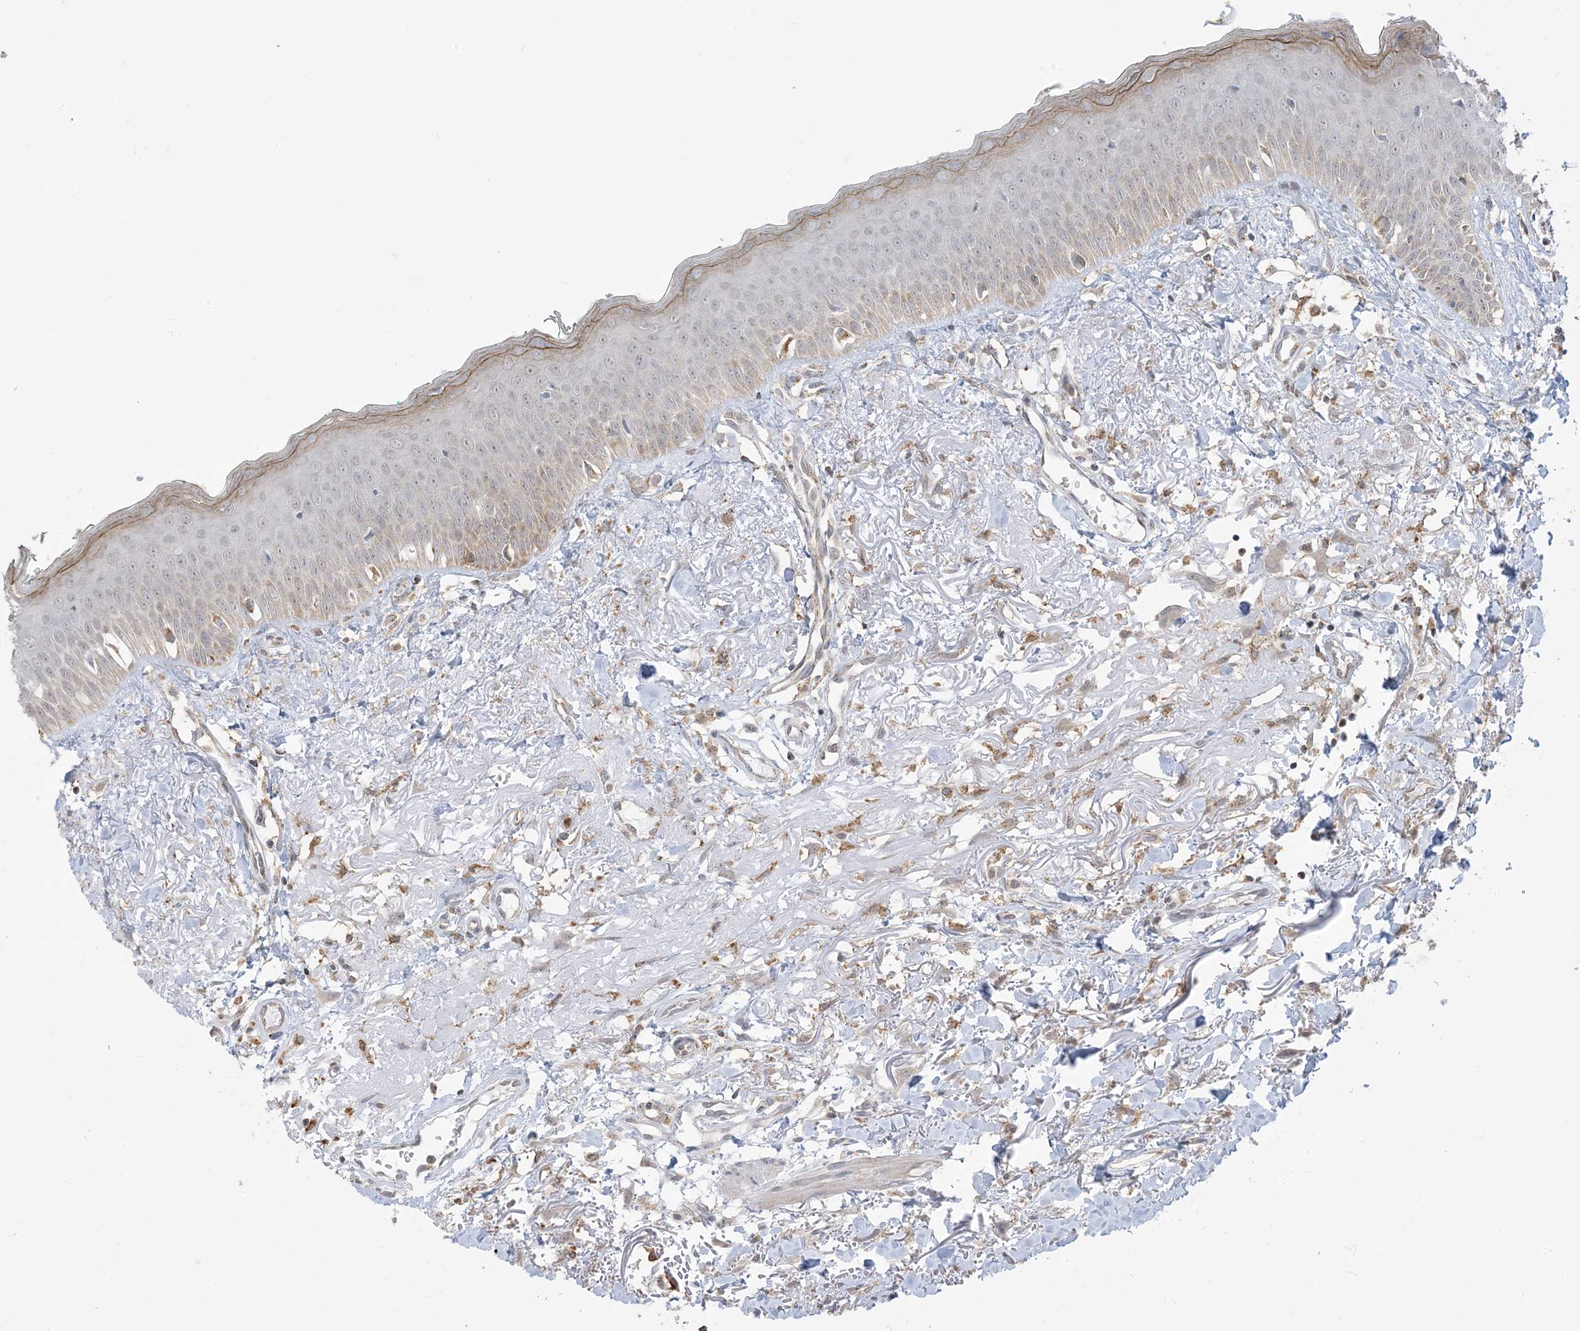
{"staining": {"intensity": "weak", "quantity": "<25%", "location": "cytoplasmic/membranous"}, "tissue": "oral mucosa", "cell_type": "Squamous epithelial cells", "image_type": "normal", "snomed": [{"axis": "morphology", "description": "Normal tissue, NOS"}, {"axis": "topography", "description": "Oral tissue"}], "caption": "Oral mucosa stained for a protein using immunohistochemistry (IHC) exhibits no staining squamous epithelial cells.", "gene": "KANSL3", "patient": {"sex": "female", "age": 70}}